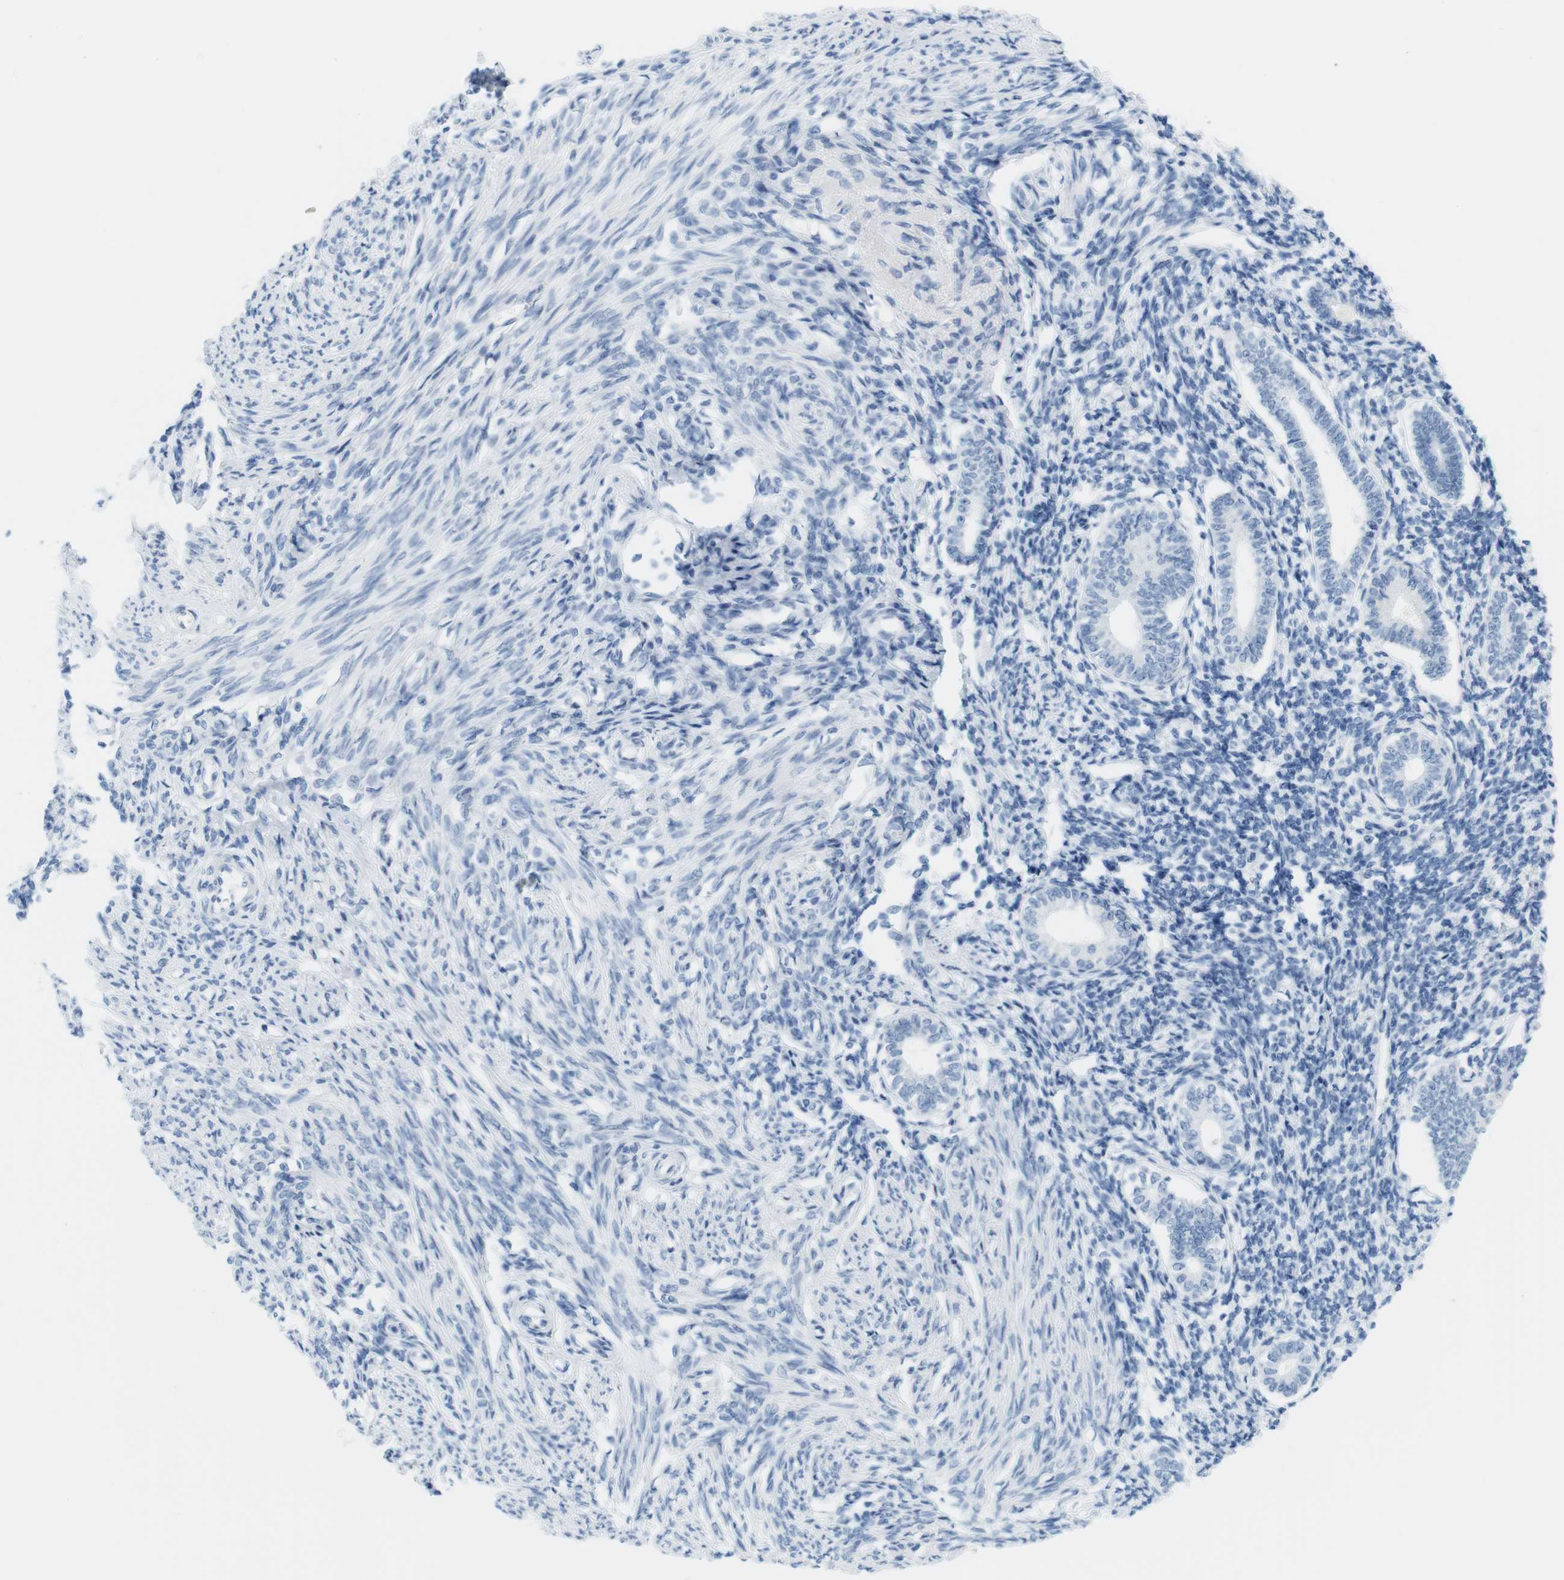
{"staining": {"intensity": "negative", "quantity": "none", "location": "none"}, "tissue": "endometrium", "cell_type": "Cells in endometrial stroma", "image_type": "normal", "snomed": [{"axis": "morphology", "description": "Normal tissue, NOS"}, {"axis": "topography", "description": "Endometrium"}], "caption": "The histopathology image demonstrates no staining of cells in endometrial stroma in normal endometrium.", "gene": "TNNT2", "patient": {"sex": "female", "age": 71}}